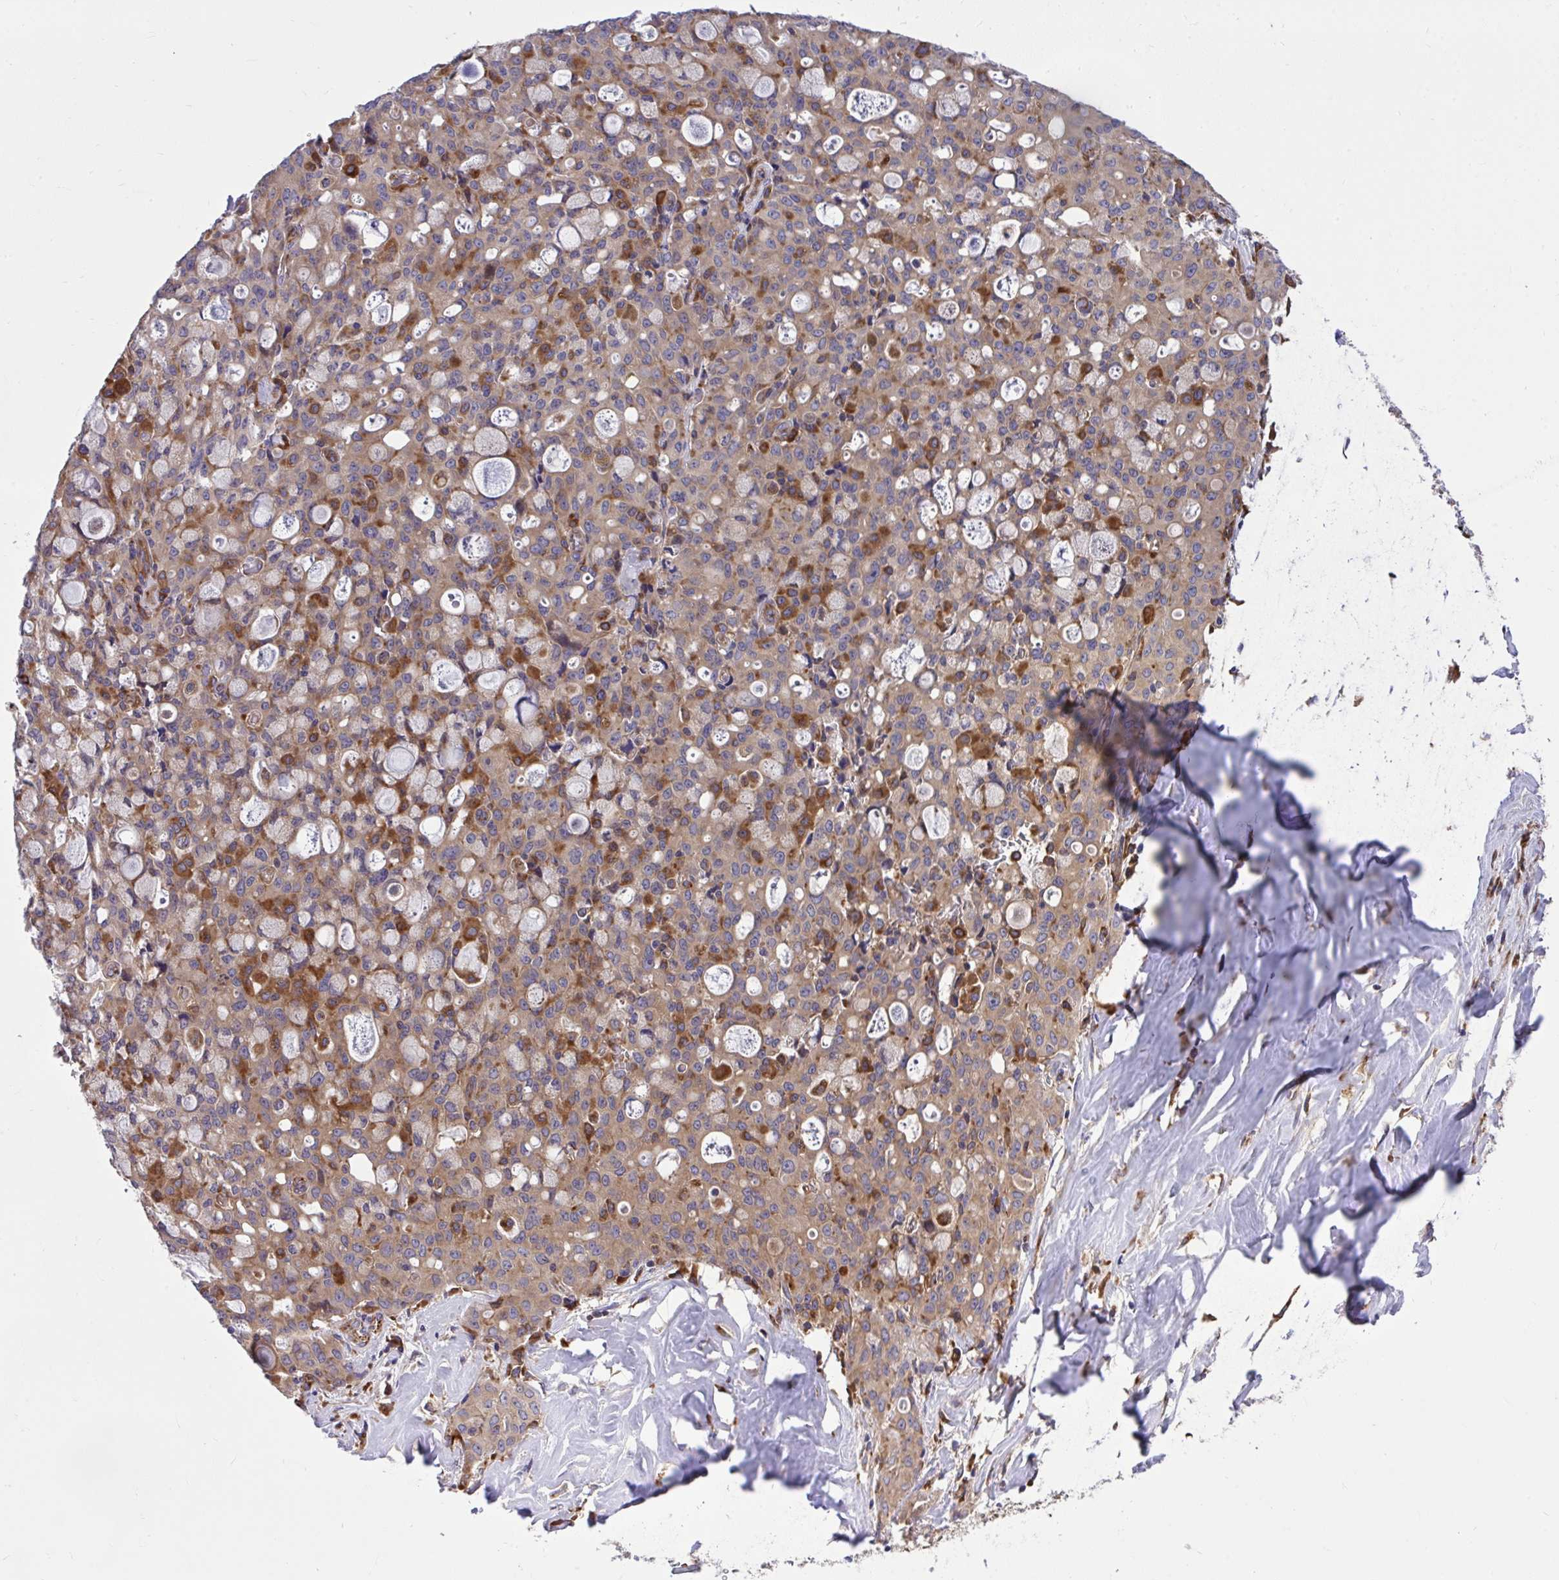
{"staining": {"intensity": "weak", "quantity": "25%-75%", "location": "cytoplasmic/membranous"}, "tissue": "lung cancer", "cell_type": "Tumor cells", "image_type": "cancer", "snomed": [{"axis": "morphology", "description": "Adenocarcinoma, NOS"}, {"axis": "topography", "description": "Lung"}], "caption": "Weak cytoplasmic/membranous positivity for a protein is seen in about 25%-75% of tumor cells of adenocarcinoma (lung) using immunohistochemistry.", "gene": "PAIP2", "patient": {"sex": "female", "age": 44}}